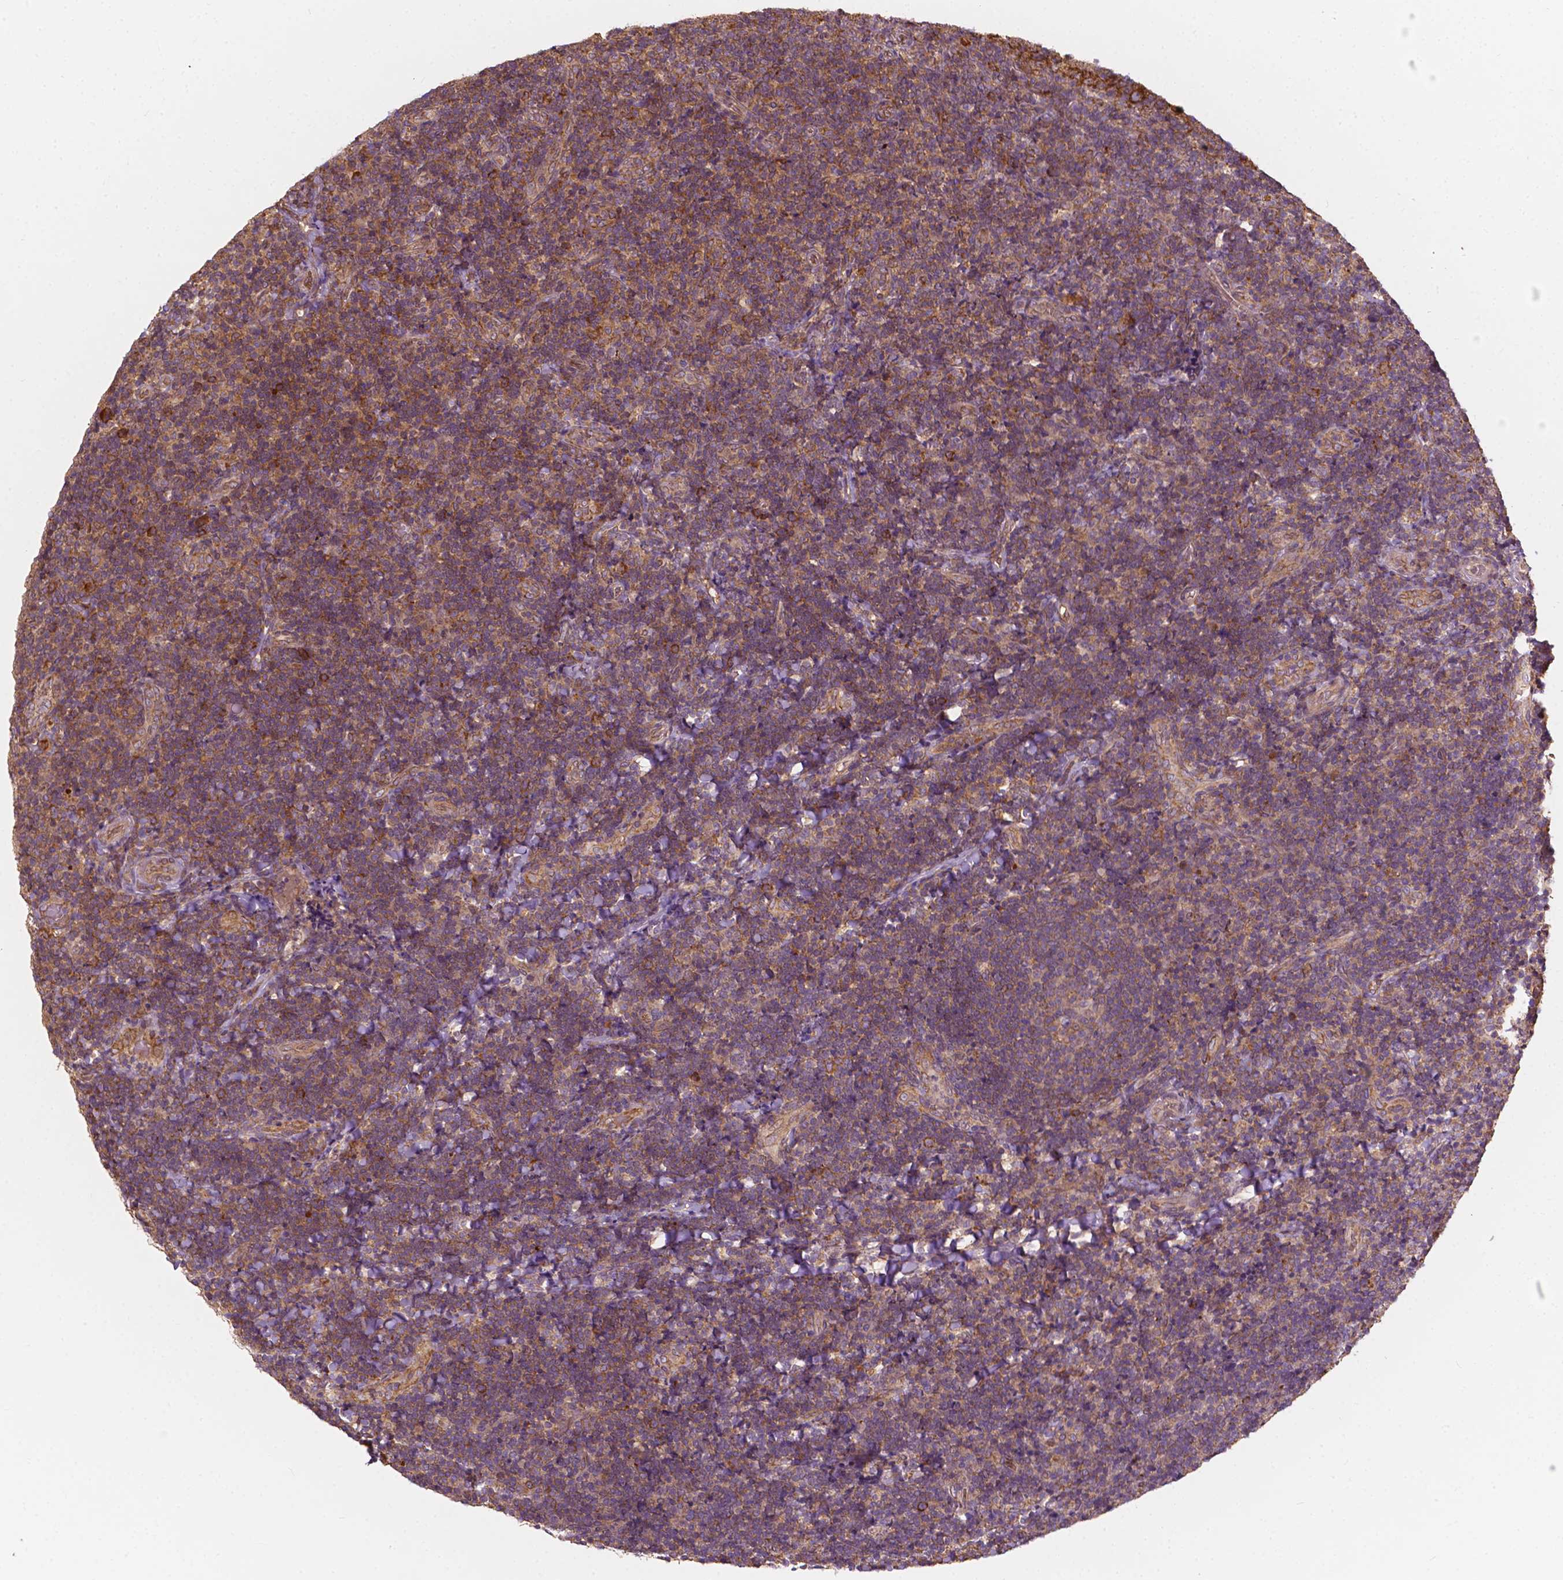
{"staining": {"intensity": "strong", "quantity": "25%-75%", "location": "cytoplasmic/membranous"}, "tissue": "tonsil", "cell_type": "Germinal center cells", "image_type": "normal", "snomed": [{"axis": "morphology", "description": "Normal tissue, NOS"}, {"axis": "topography", "description": "Tonsil"}], "caption": "Germinal center cells exhibit high levels of strong cytoplasmic/membranous expression in about 25%-75% of cells in normal tonsil. (brown staining indicates protein expression, while blue staining denotes nuclei).", "gene": "G3BP1", "patient": {"sex": "male", "age": 17}}